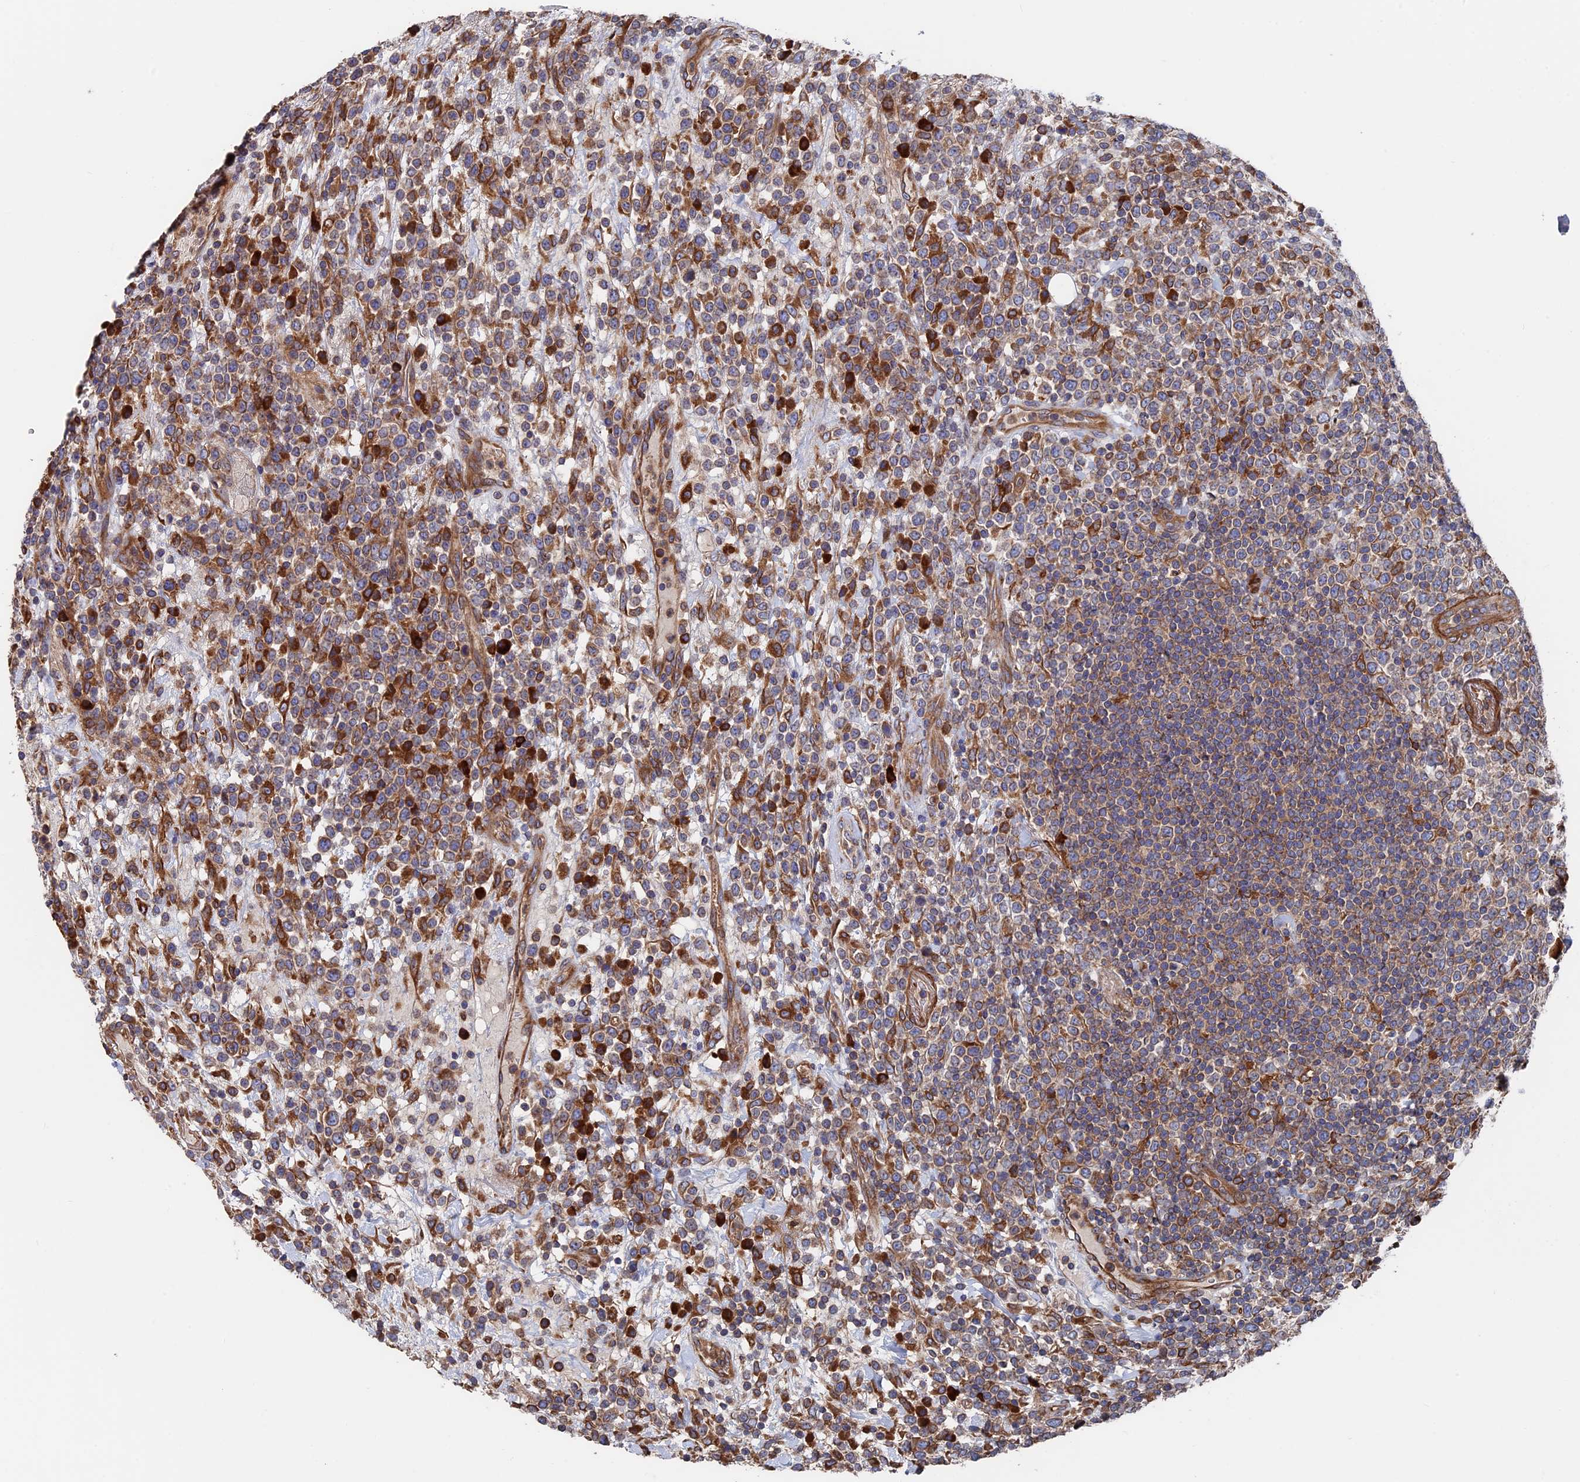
{"staining": {"intensity": "moderate", "quantity": "25%-75%", "location": "cytoplasmic/membranous"}, "tissue": "lymphoma", "cell_type": "Tumor cells", "image_type": "cancer", "snomed": [{"axis": "morphology", "description": "Malignant lymphoma, non-Hodgkin's type, High grade"}, {"axis": "topography", "description": "Colon"}], "caption": "This histopathology image demonstrates immunohistochemistry staining of human lymphoma, with medium moderate cytoplasmic/membranous expression in about 25%-75% of tumor cells.", "gene": "DNAJC3", "patient": {"sex": "female", "age": 53}}